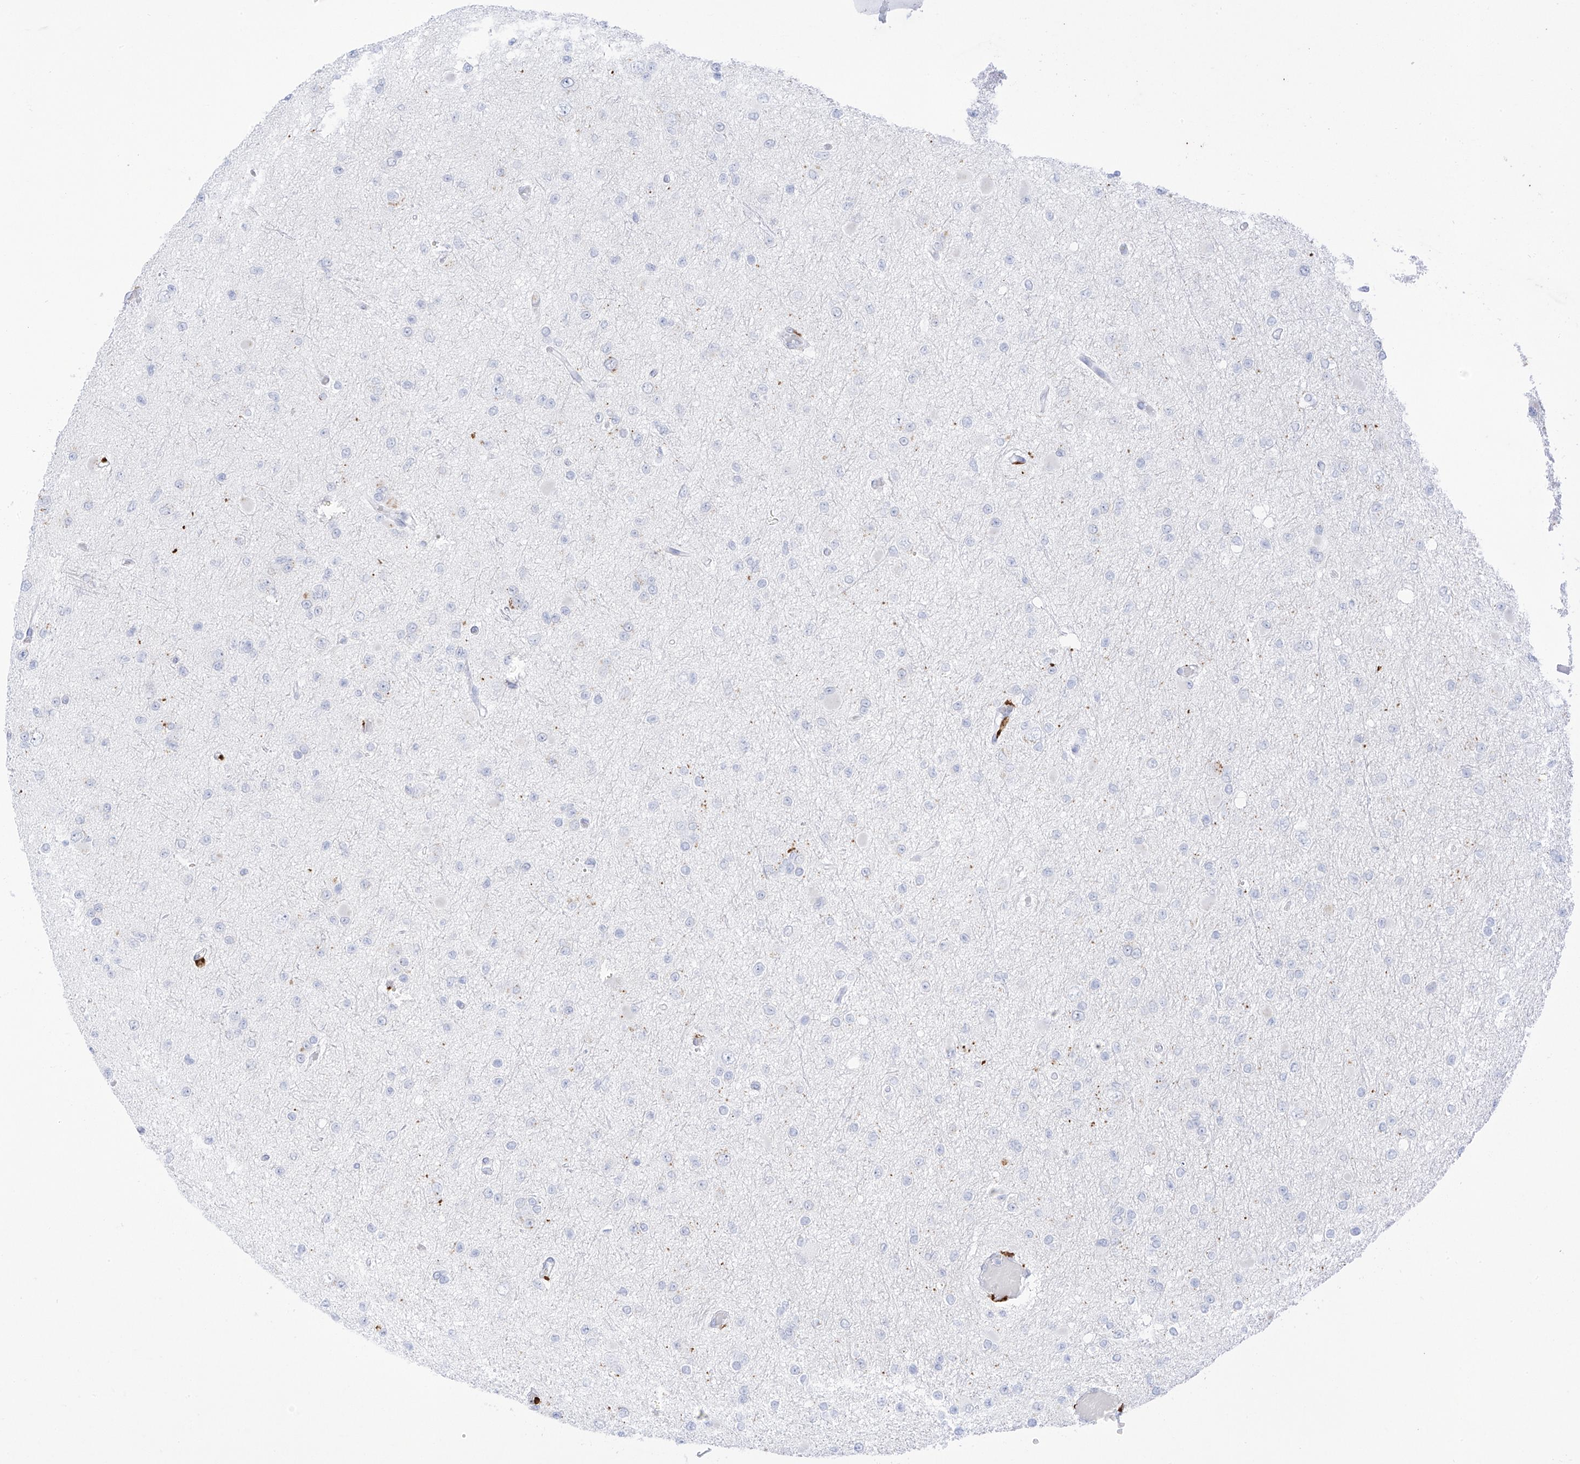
{"staining": {"intensity": "negative", "quantity": "none", "location": "none"}, "tissue": "glioma", "cell_type": "Tumor cells", "image_type": "cancer", "snomed": [{"axis": "morphology", "description": "Glioma, malignant, Low grade"}, {"axis": "topography", "description": "Brain"}], "caption": "Immunohistochemistry of human glioma demonstrates no expression in tumor cells.", "gene": "PSPH", "patient": {"sex": "female", "age": 22}}